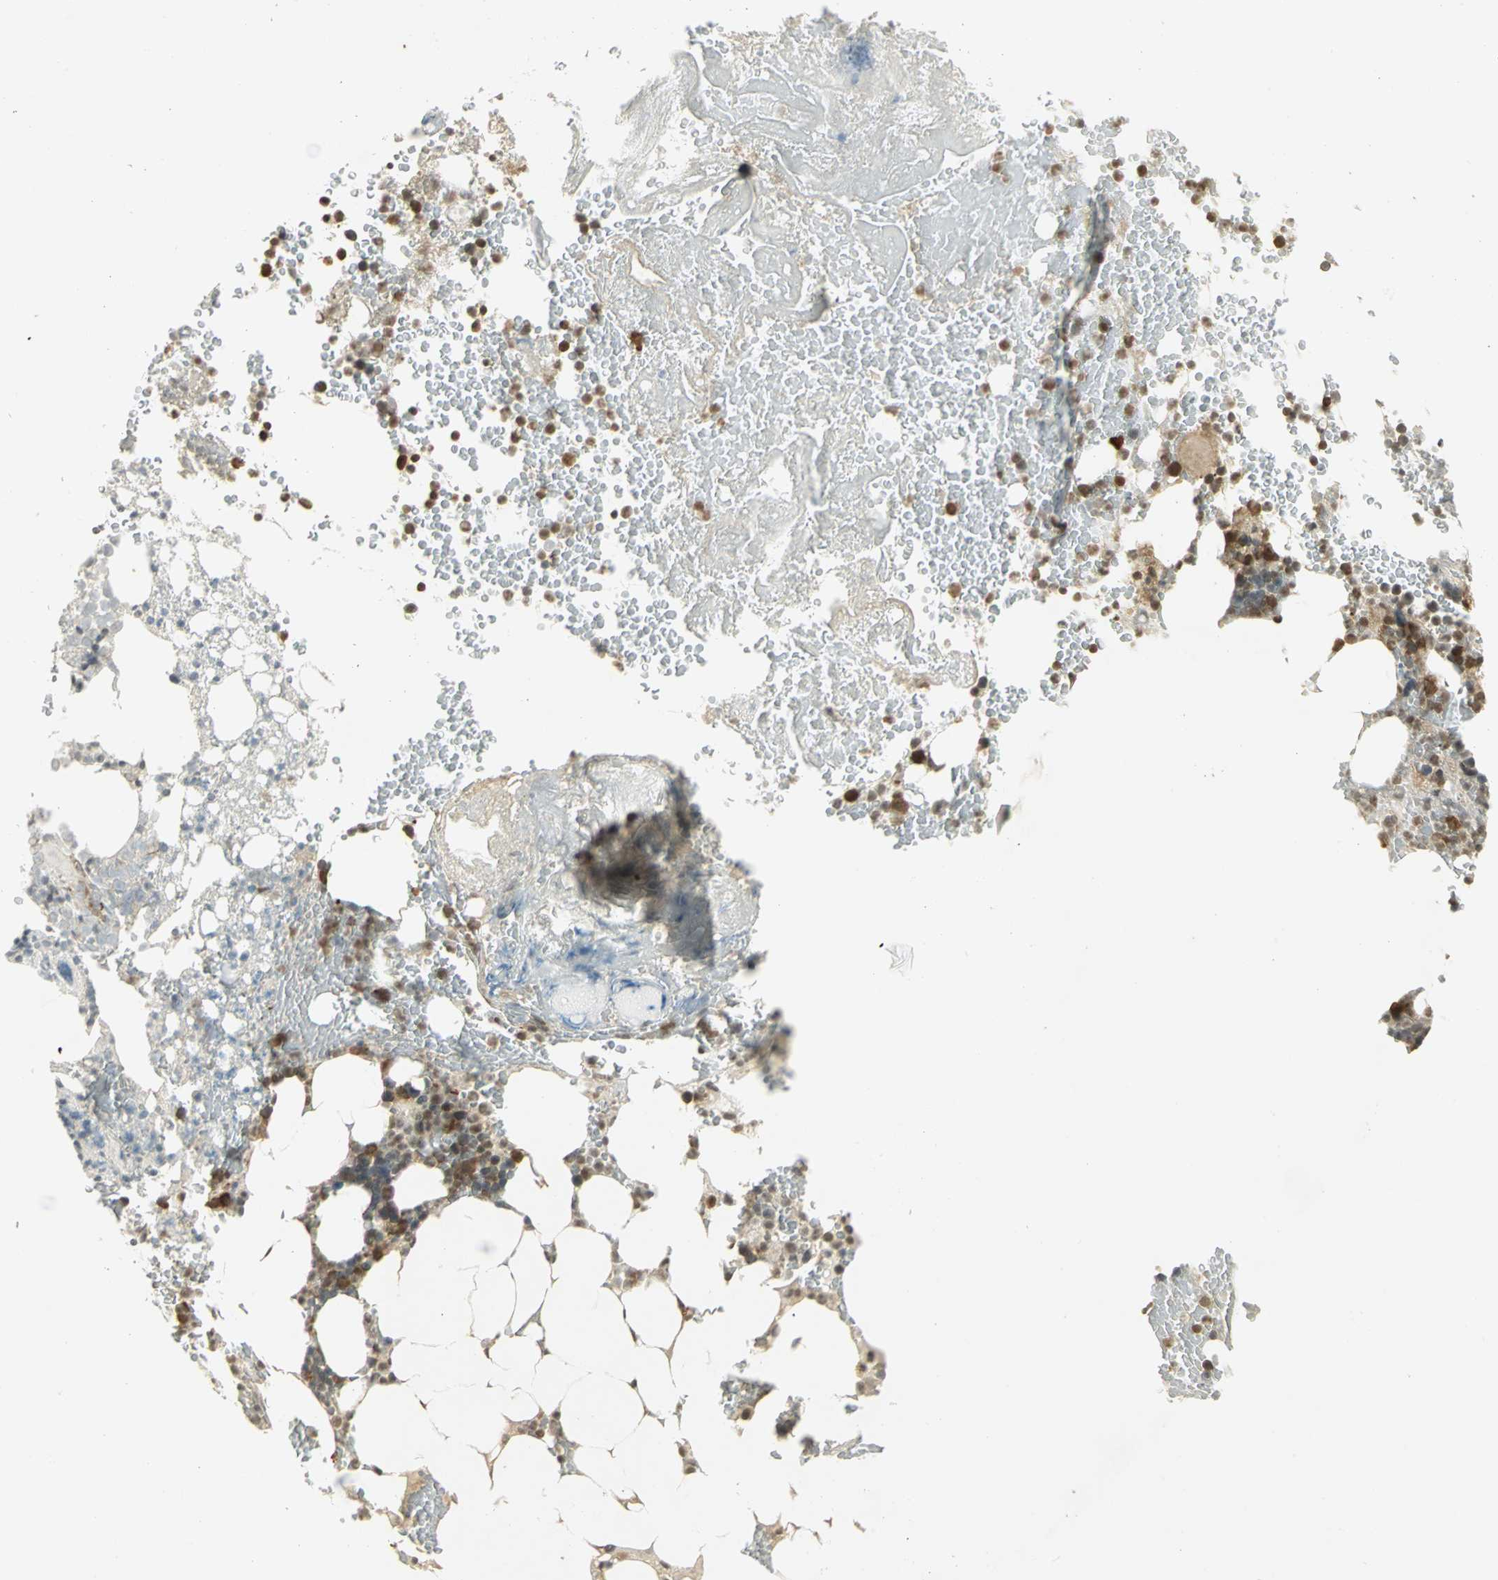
{"staining": {"intensity": "strong", "quantity": "25%-75%", "location": "cytoplasmic/membranous,nuclear"}, "tissue": "bone marrow", "cell_type": "Hematopoietic cells", "image_type": "normal", "snomed": [{"axis": "morphology", "description": "Normal tissue, NOS"}, {"axis": "topography", "description": "Bone marrow"}], "caption": "Protein staining shows strong cytoplasmic/membranous,nuclear expression in about 25%-75% of hematopoietic cells in benign bone marrow.", "gene": "CDC34", "patient": {"sex": "female", "age": 66}}